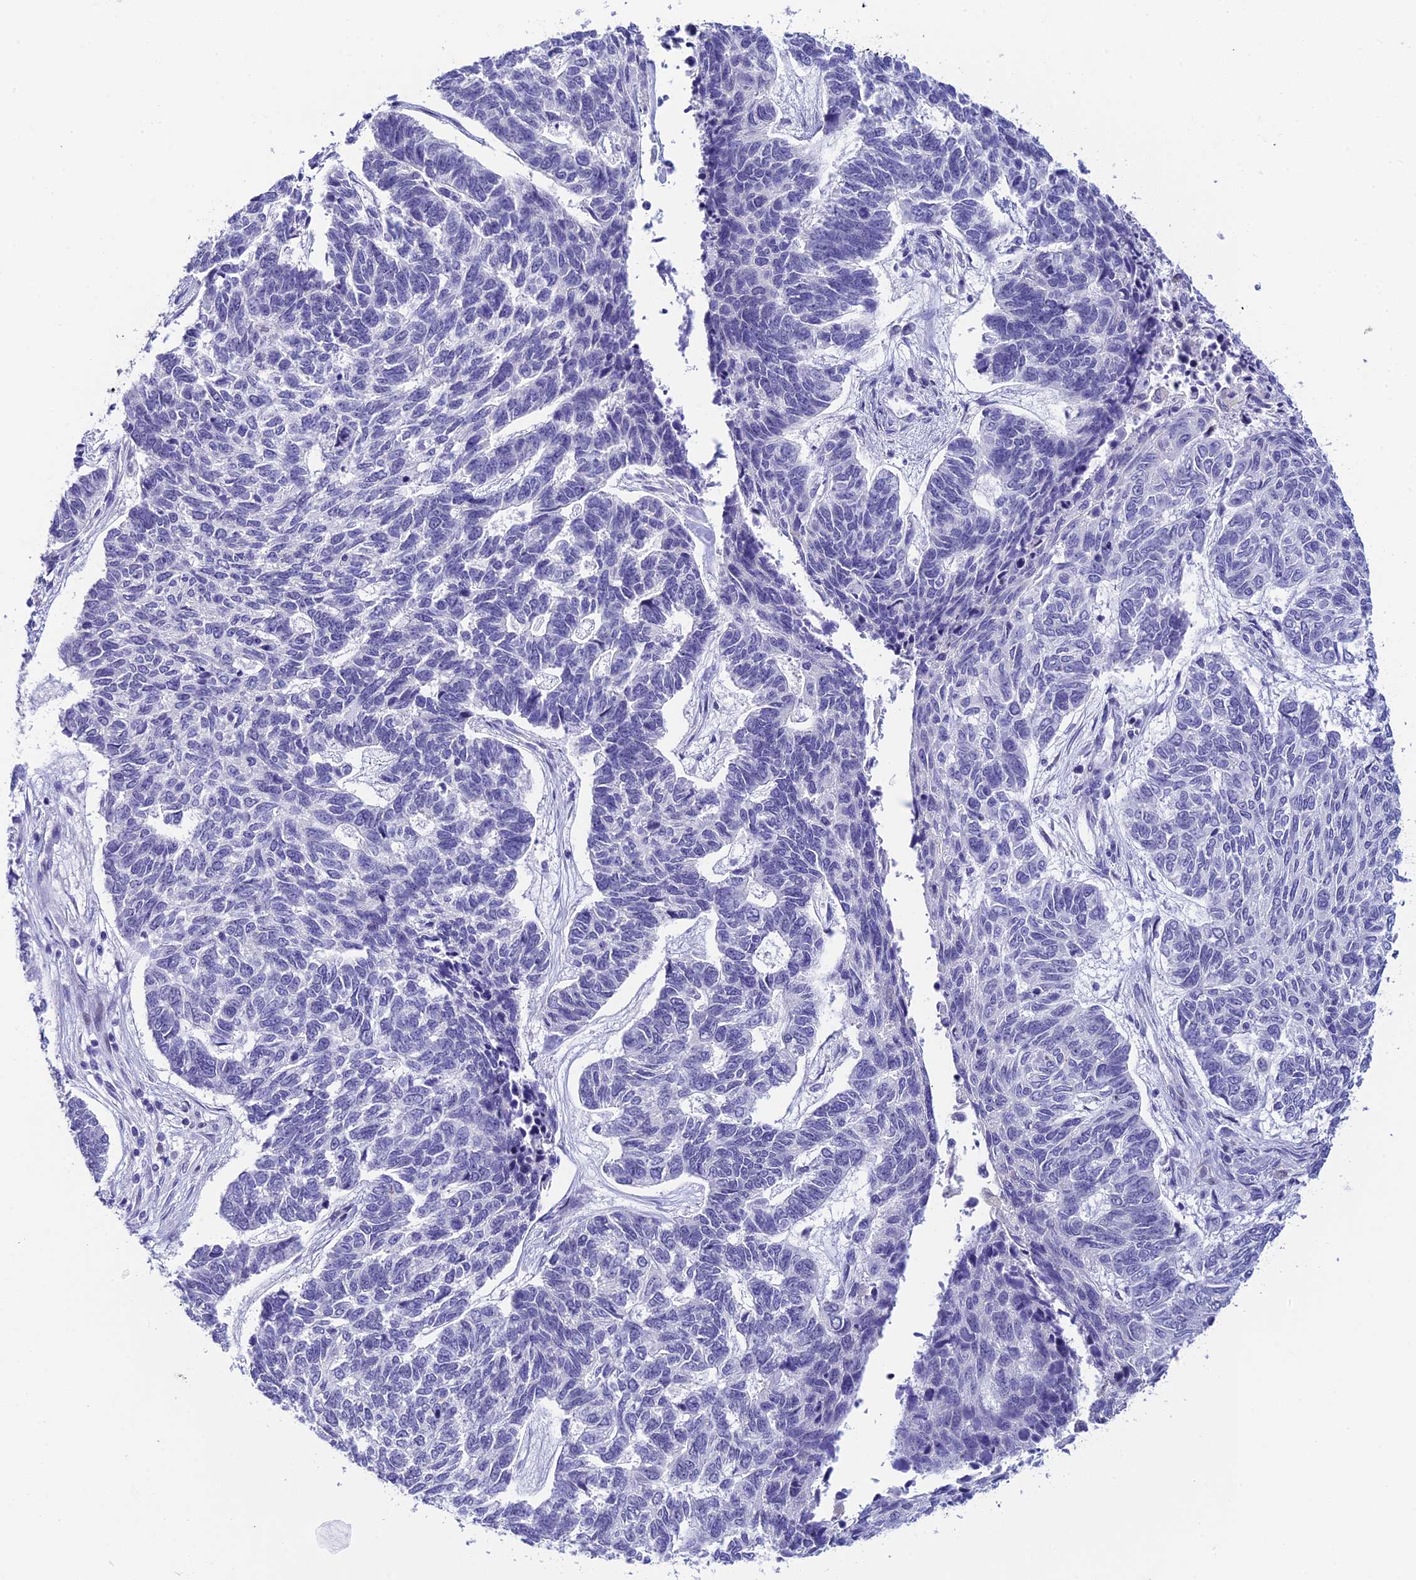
{"staining": {"intensity": "negative", "quantity": "none", "location": "none"}, "tissue": "skin cancer", "cell_type": "Tumor cells", "image_type": "cancer", "snomed": [{"axis": "morphology", "description": "Basal cell carcinoma"}, {"axis": "topography", "description": "Skin"}], "caption": "Skin cancer (basal cell carcinoma) stained for a protein using immunohistochemistry (IHC) exhibits no staining tumor cells.", "gene": "RASGEF1B", "patient": {"sex": "female", "age": 65}}